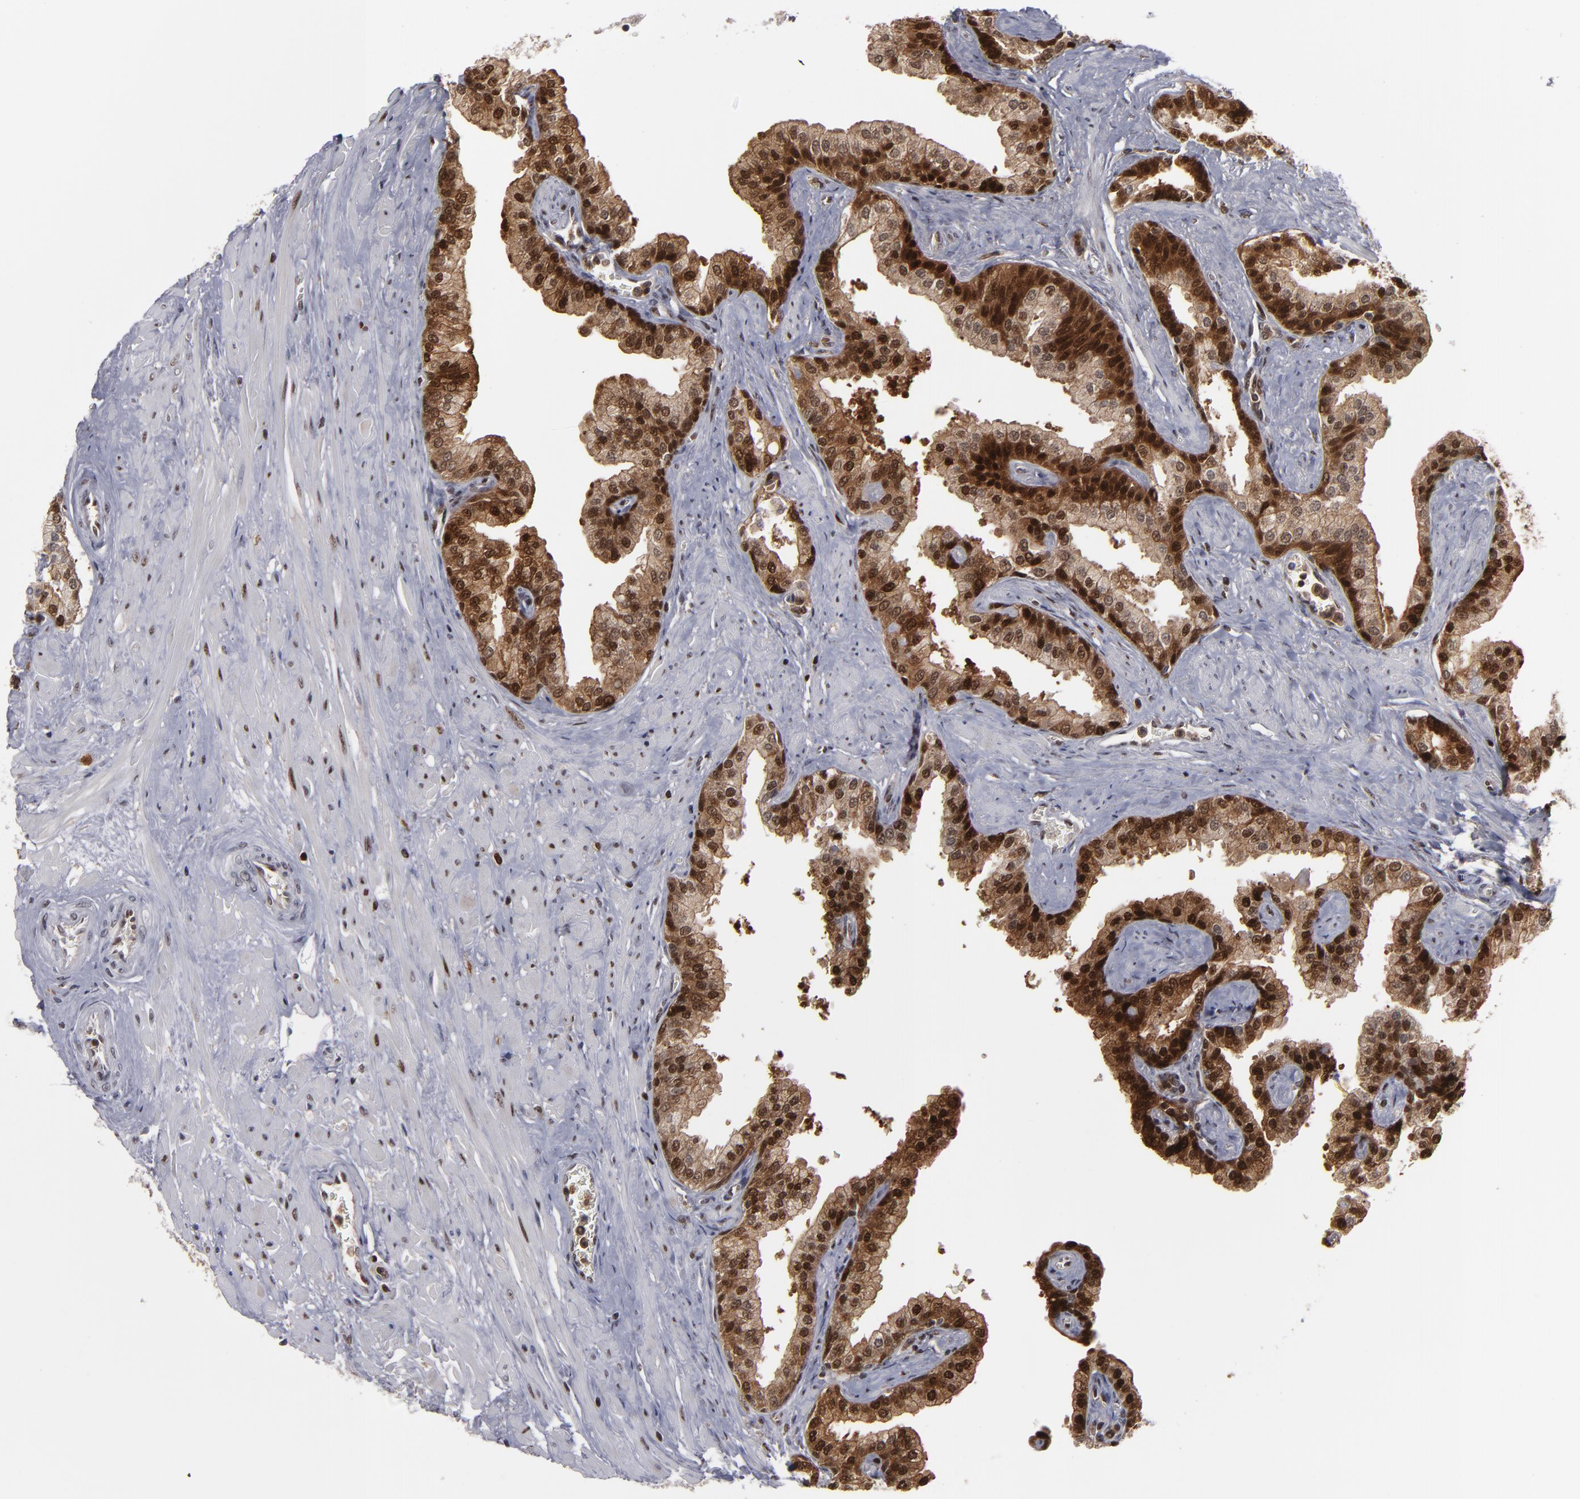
{"staining": {"intensity": "moderate", "quantity": ">75%", "location": "cytoplasmic/membranous,nuclear"}, "tissue": "prostate", "cell_type": "Glandular cells", "image_type": "normal", "snomed": [{"axis": "morphology", "description": "Normal tissue, NOS"}, {"axis": "topography", "description": "Prostate"}], "caption": "DAB immunohistochemical staining of normal human prostate exhibits moderate cytoplasmic/membranous,nuclear protein staining in approximately >75% of glandular cells. (Brightfield microscopy of DAB IHC at high magnification).", "gene": "GSR", "patient": {"sex": "male", "age": 60}}